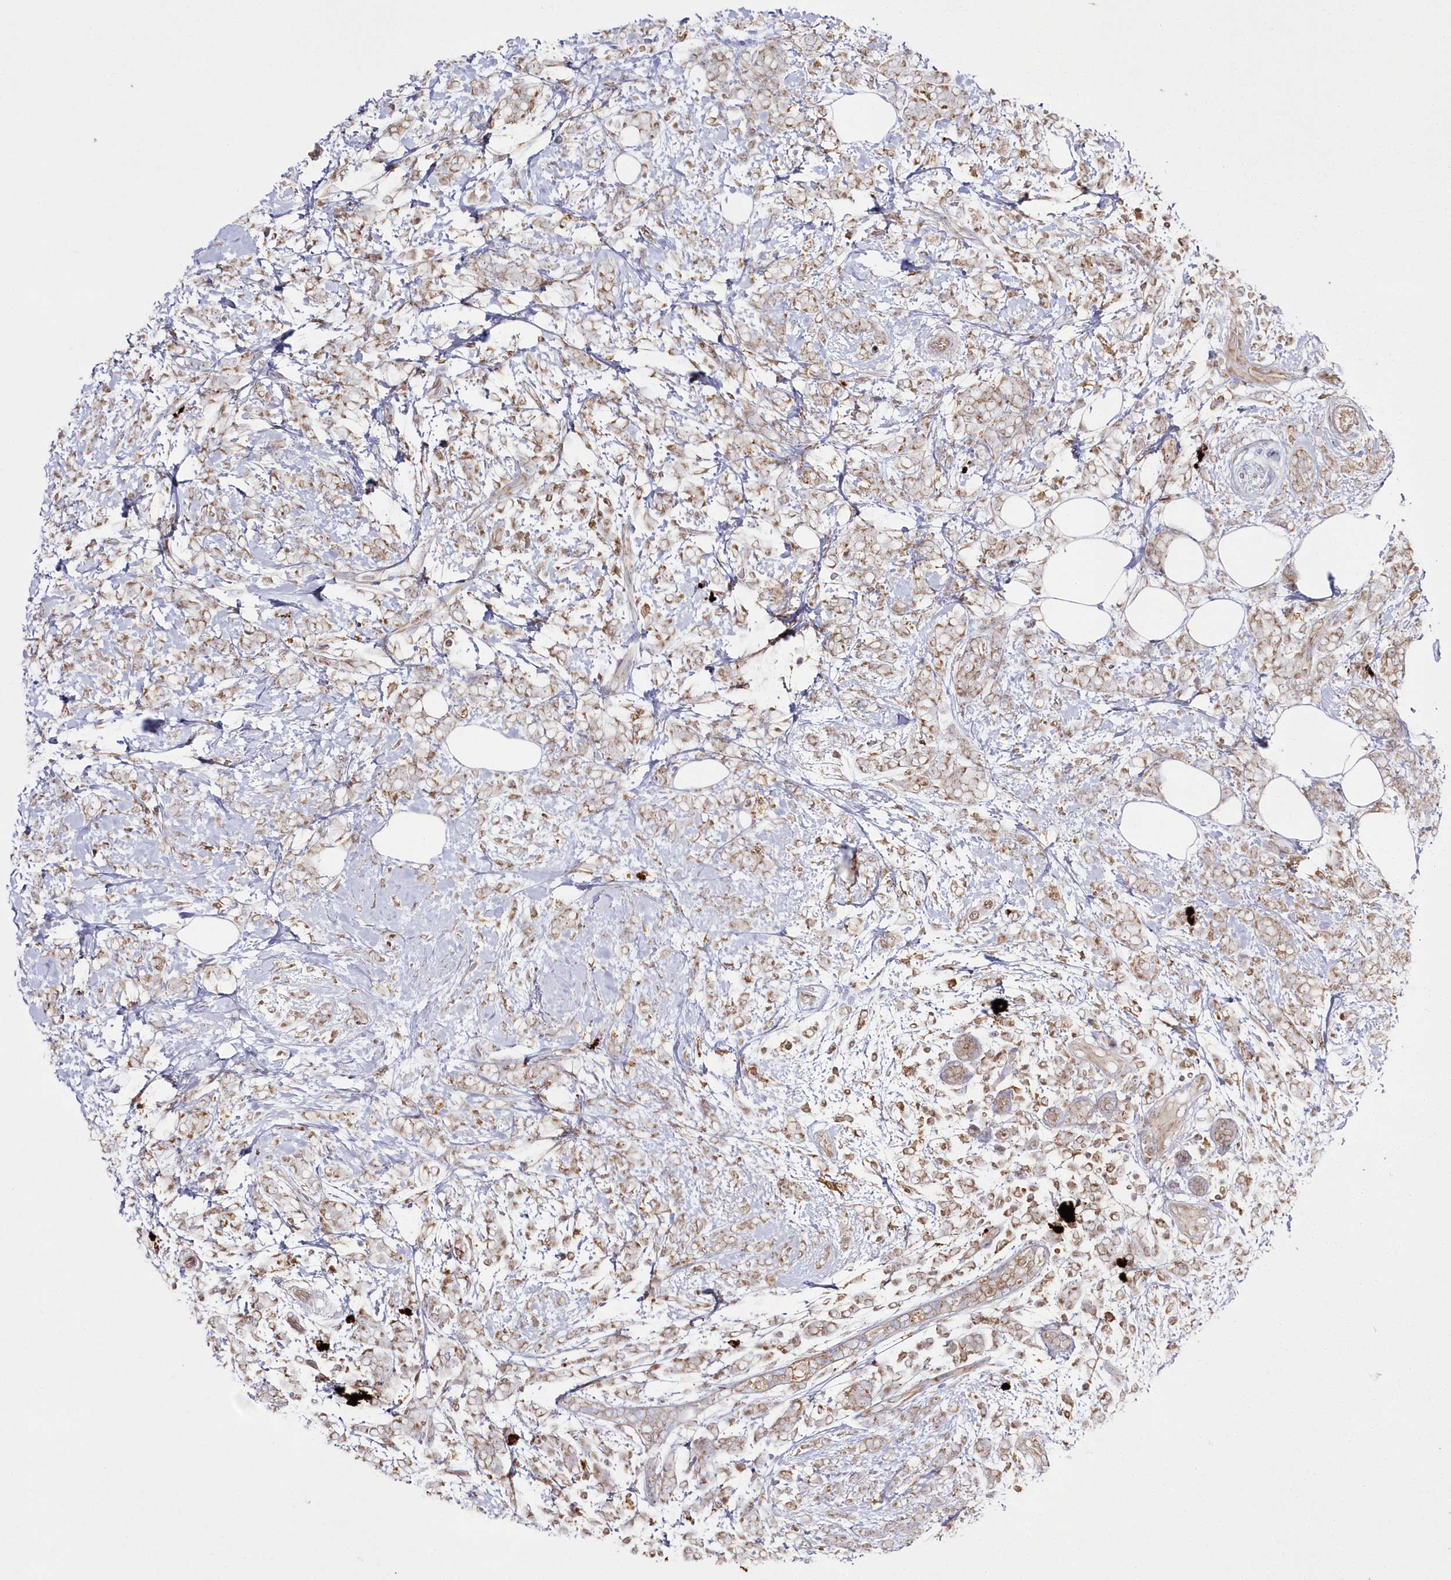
{"staining": {"intensity": "moderate", "quantity": "25%-75%", "location": "cytoplasmic/membranous"}, "tissue": "breast cancer", "cell_type": "Tumor cells", "image_type": "cancer", "snomed": [{"axis": "morphology", "description": "Lobular carcinoma"}, {"axis": "topography", "description": "Breast"}], "caption": "A brown stain shows moderate cytoplasmic/membranous positivity of a protein in breast lobular carcinoma tumor cells. (DAB IHC with brightfield microscopy, high magnification).", "gene": "ARSB", "patient": {"sex": "female", "age": 58}}